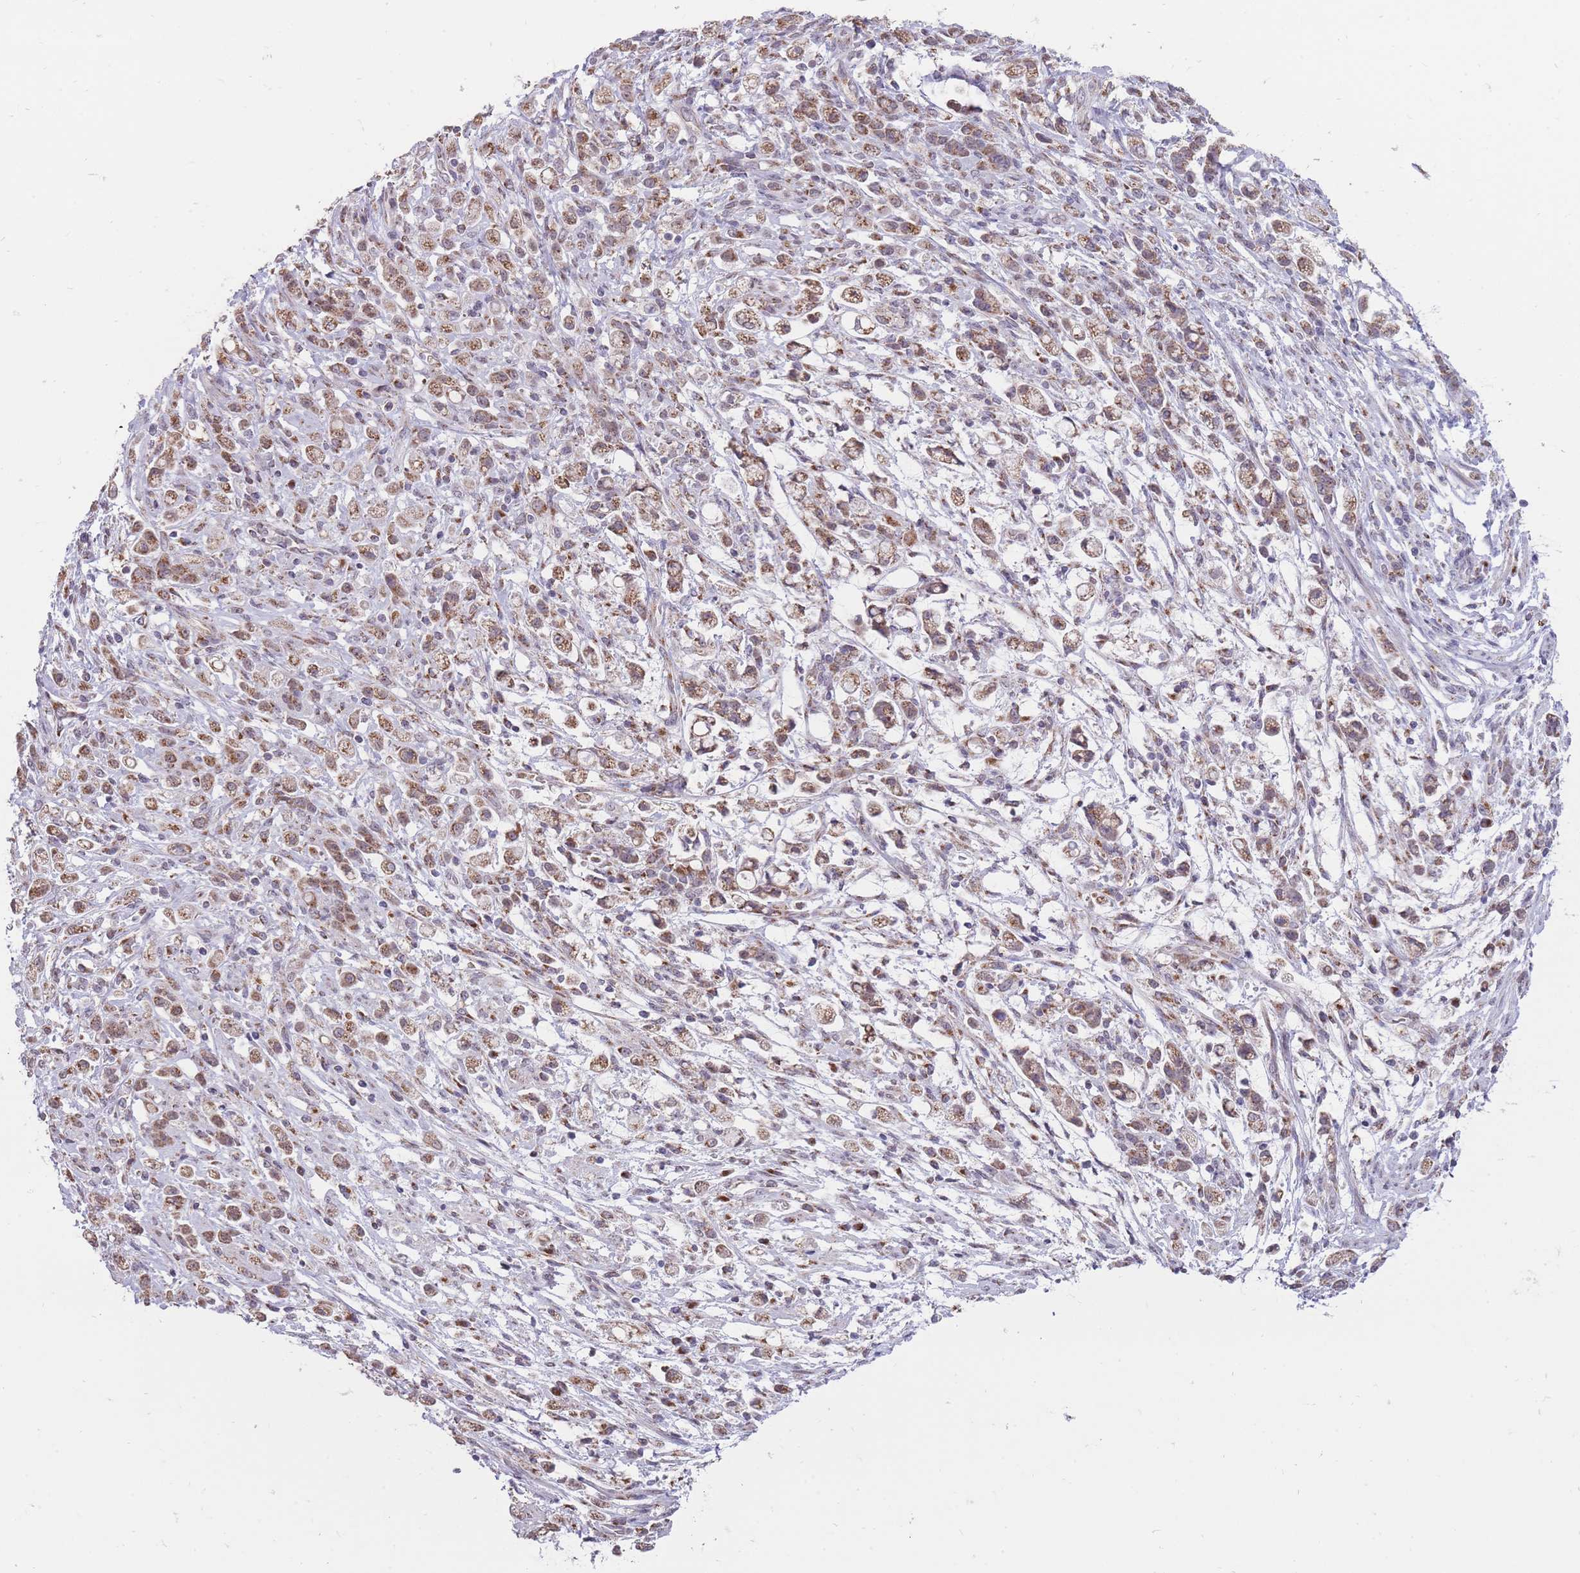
{"staining": {"intensity": "moderate", "quantity": ">75%", "location": "cytoplasmic/membranous"}, "tissue": "stomach cancer", "cell_type": "Tumor cells", "image_type": "cancer", "snomed": [{"axis": "morphology", "description": "Adenocarcinoma, NOS"}, {"axis": "topography", "description": "Stomach"}], "caption": "Immunohistochemical staining of stomach cancer displays medium levels of moderate cytoplasmic/membranous protein staining in about >75% of tumor cells.", "gene": "NELL1", "patient": {"sex": "female", "age": 60}}